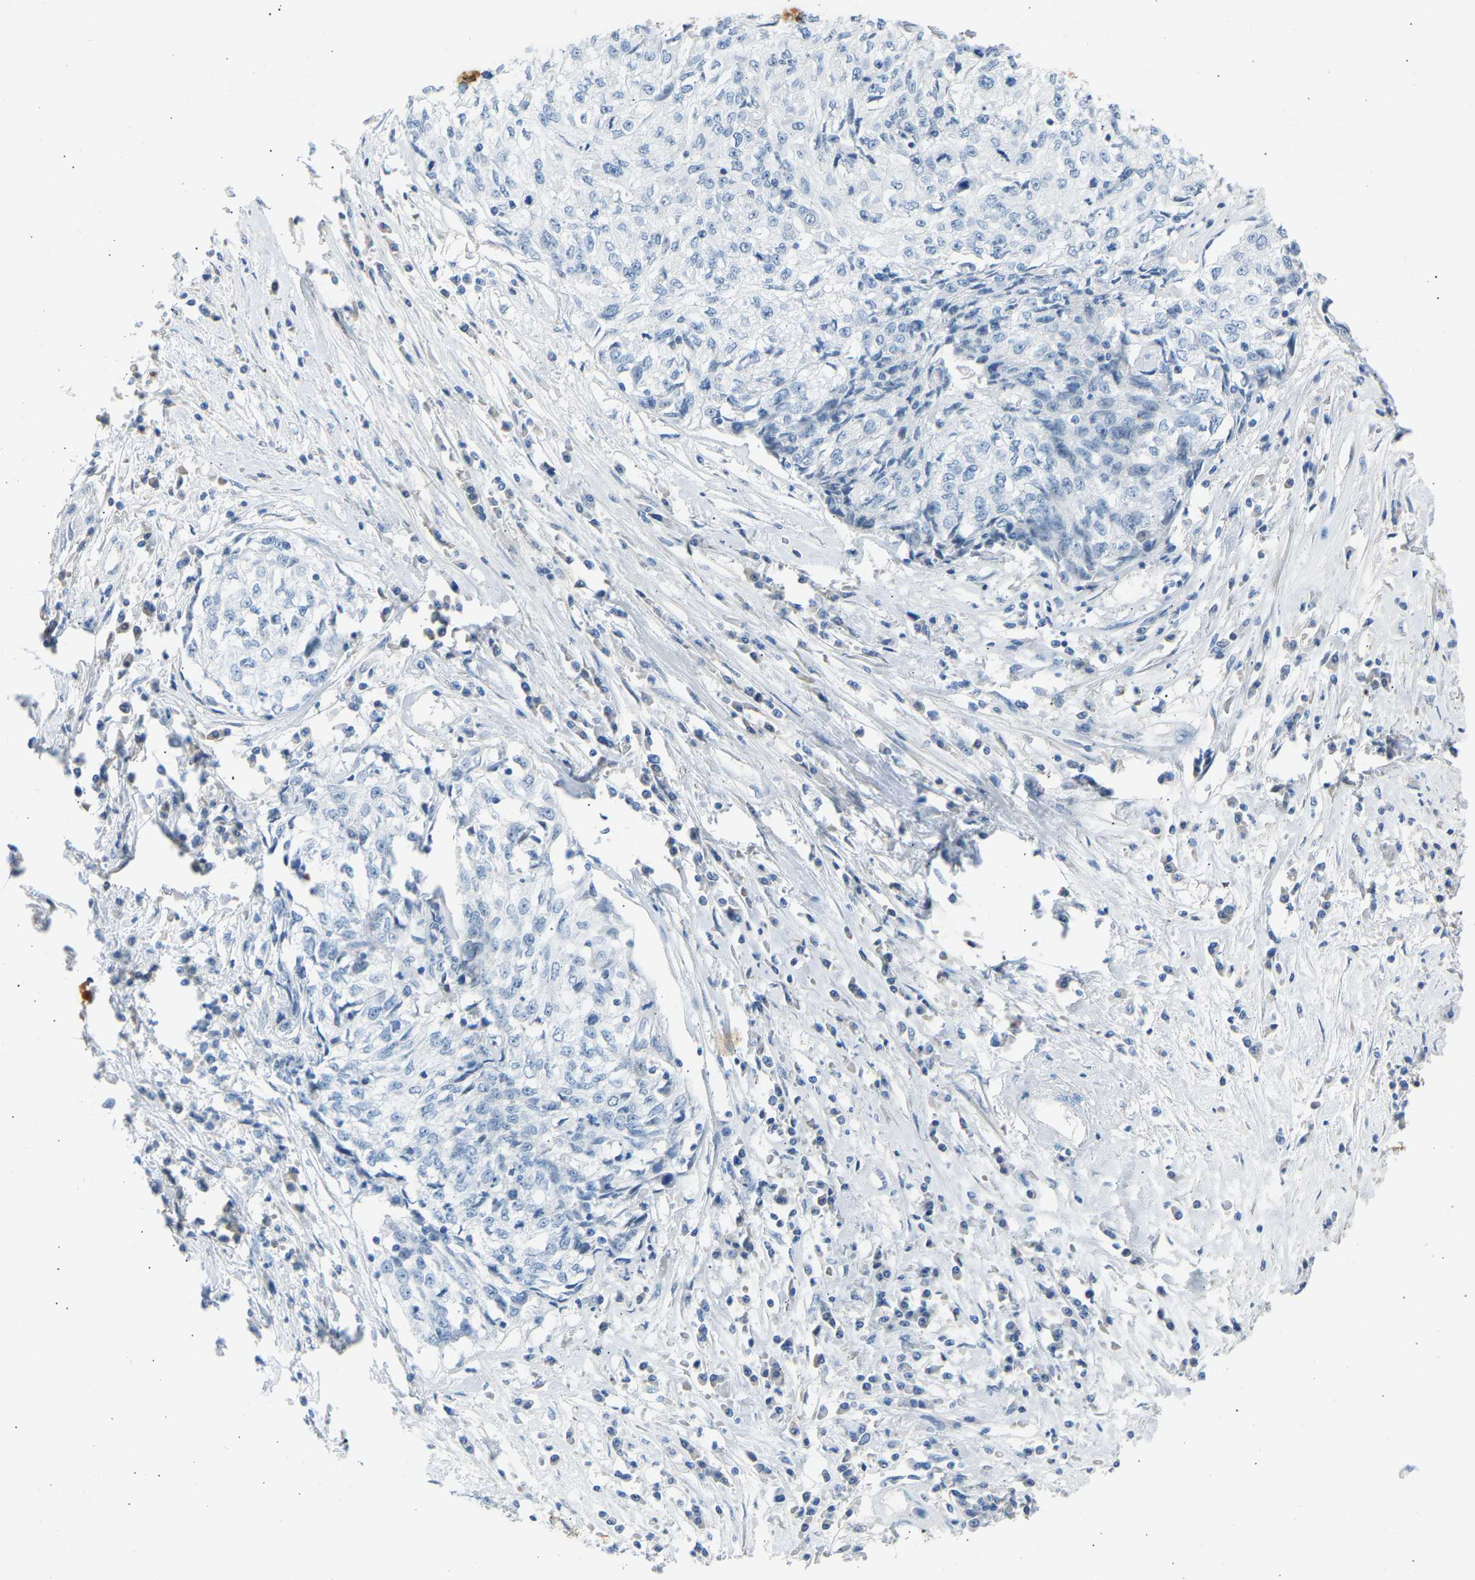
{"staining": {"intensity": "negative", "quantity": "none", "location": "none"}, "tissue": "cervical cancer", "cell_type": "Tumor cells", "image_type": "cancer", "snomed": [{"axis": "morphology", "description": "Squamous cell carcinoma, NOS"}, {"axis": "topography", "description": "Cervix"}], "caption": "The photomicrograph displays no staining of tumor cells in cervical cancer.", "gene": "GNAS", "patient": {"sex": "female", "age": 57}}